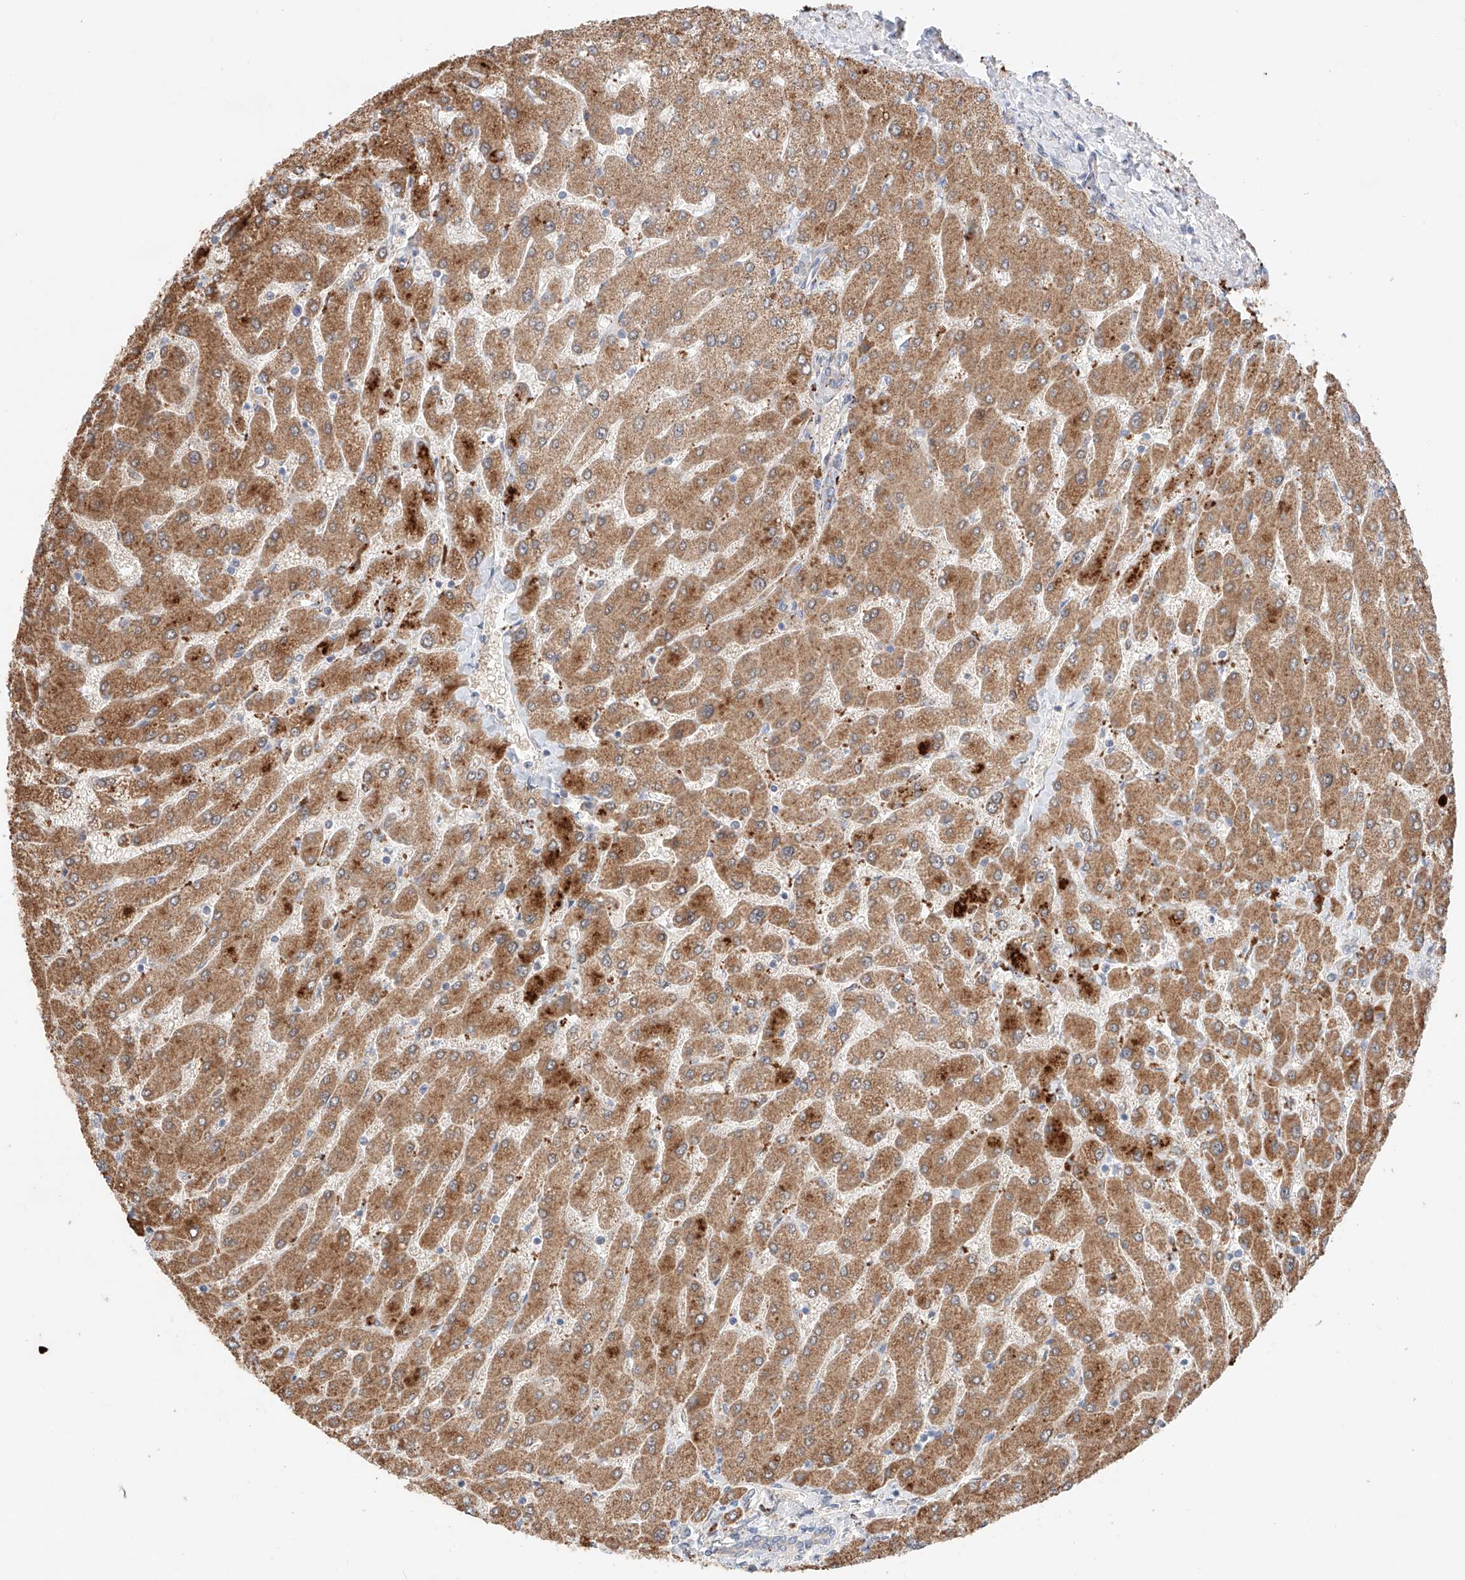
{"staining": {"intensity": "negative", "quantity": "none", "location": "none"}, "tissue": "liver", "cell_type": "Cholangiocytes", "image_type": "normal", "snomed": [{"axis": "morphology", "description": "Normal tissue, NOS"}, {"axis": "topography", "description": "Liver"}], "caption": "Micrograph shows no significant protein staining in cholangiocytes of unremarkable liver. (Immunohistochemistry, brightfield microscopy, high magnification).", "gene": "GCNT1", "patient": {"sex": "male", "age": 55}}